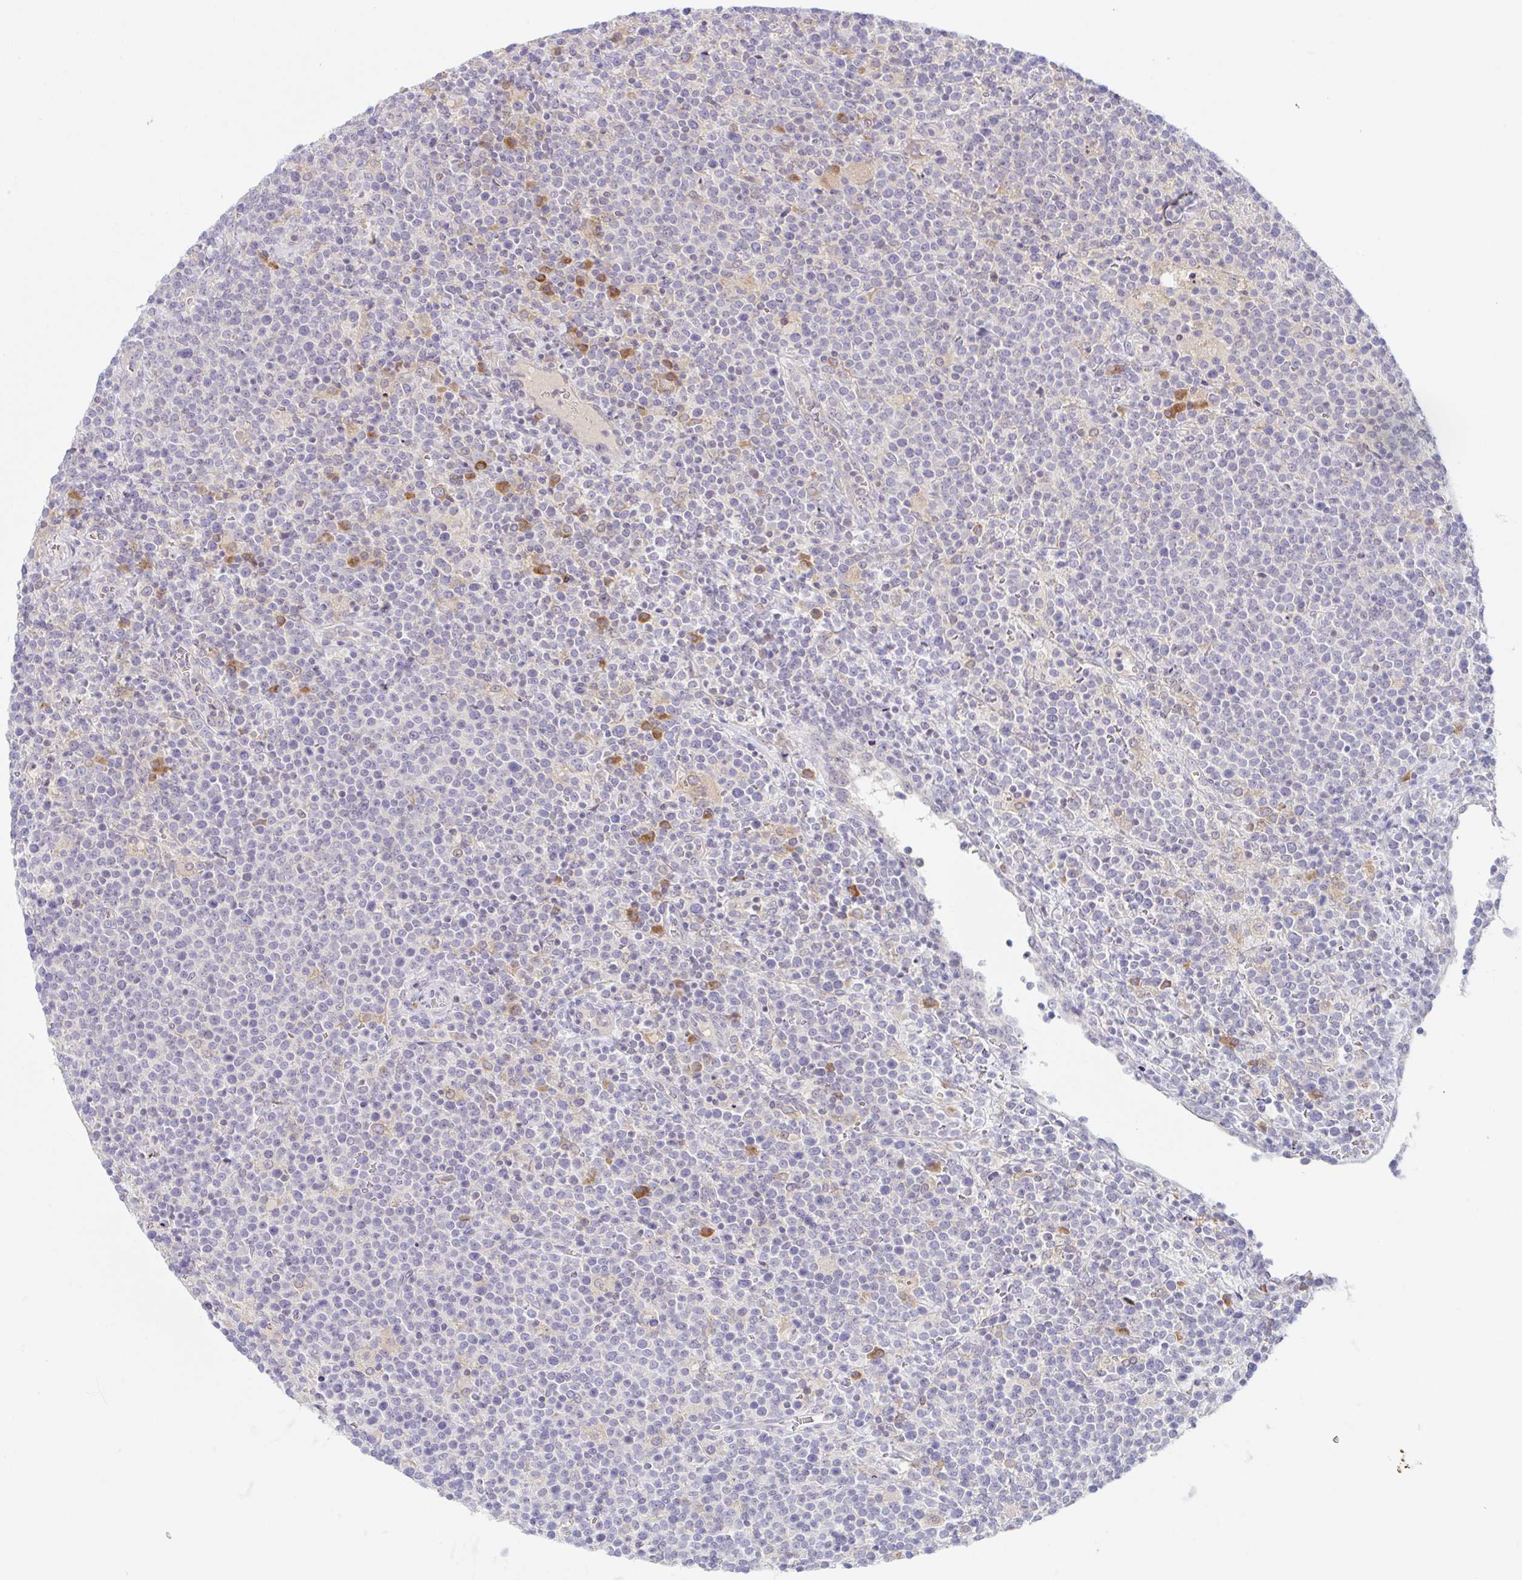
{"staining": {"intensity": "negative", "quantity": "none", "location": "none"}, "tissue": "lymphoma", "cell_type": "Tumor cells", "image_type": "cancer", "snomed": [{"axis": "morphology", "description": "Malignant lymphoma, non-Hodgkin's type, High grade"}, {"axis": "topography", "description": "Lymph node"}], "caption": "Tumor cells are negative for protein expression in human high-grade malignant lymphoma, non-Hodgkin's type.", "gene": "DERL2", "patient": {"sex": "male", "age": 61}}